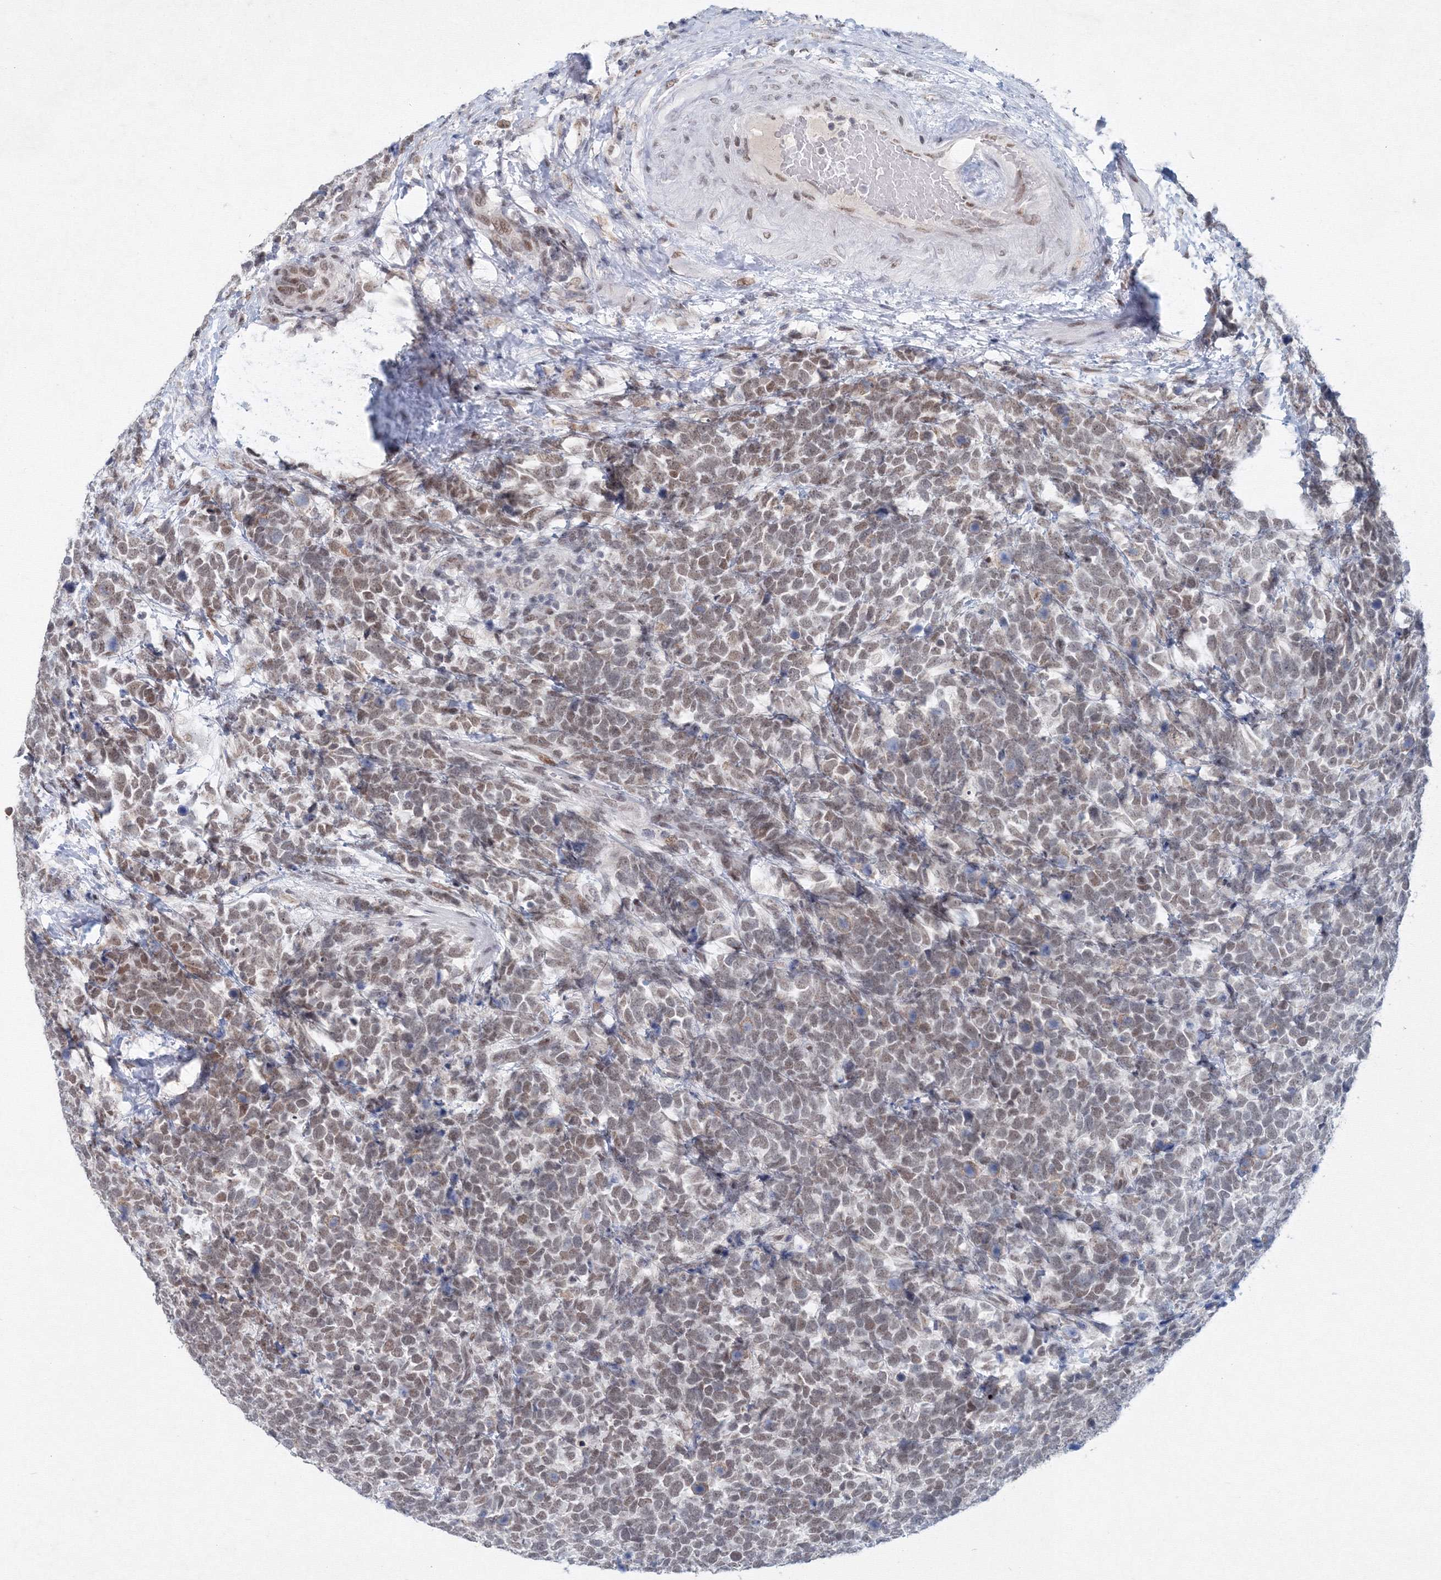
{"staining": {"intensity": "weak", "quantity": "25%-75%", "location": "nuclear"}, "tissue": "urothelial cancer", "cell_type": "Tumor cells", "image_type": "cancer", "snomed": [{"axis": "morphology", "description": "Urothelial carcinoma, High grade"}, {"axis": "topography", "description": "Urinary bladder"}], "caption": "DAB immunohistochemical staining of human urothelial cancer reveals weak nuclear protein expression in about 25%-75% of tumor cells.", "gene": "SF3B6", "patient": {"sex": "female", "age": 82}}